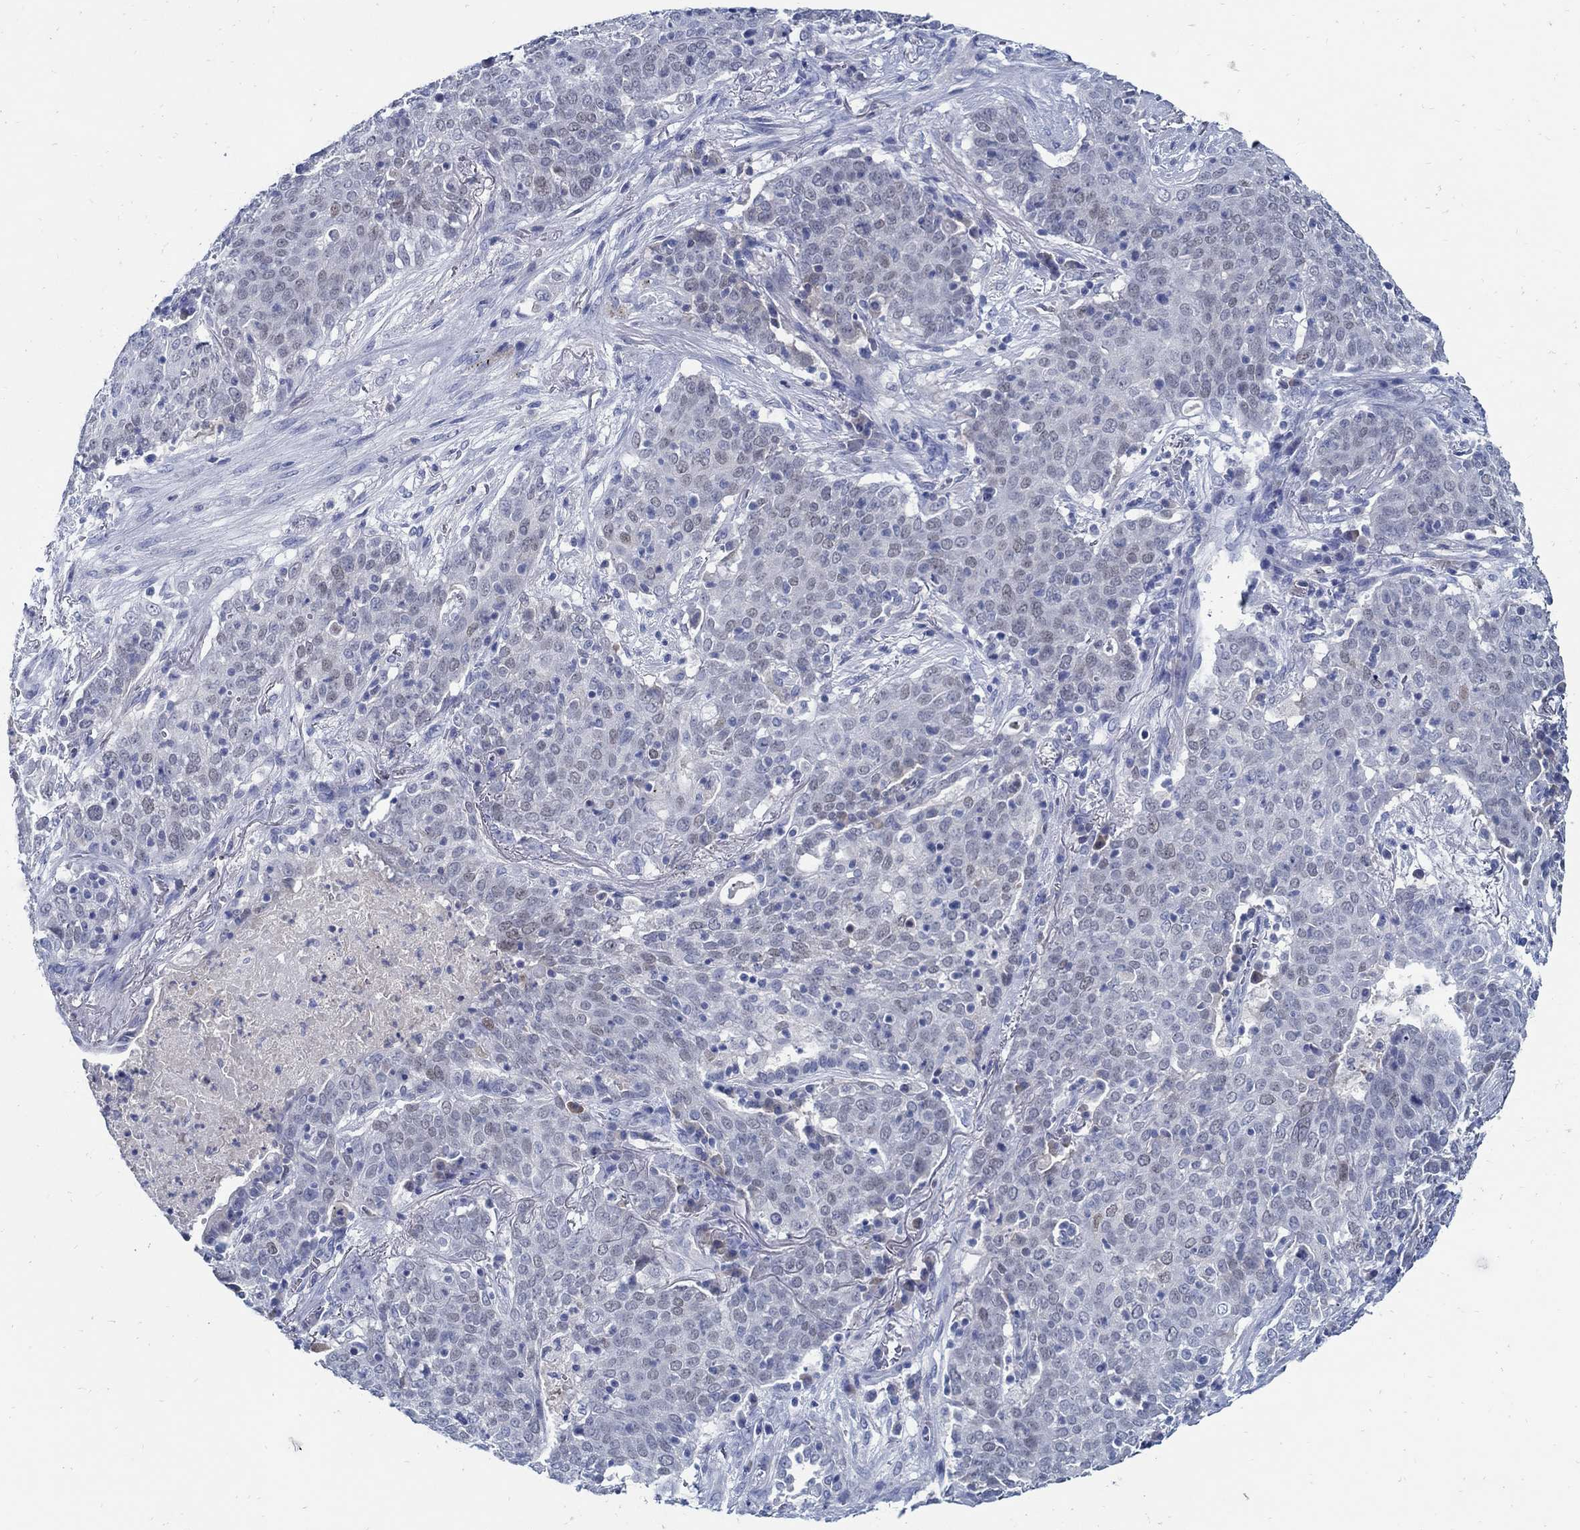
{"staining": {"intensity": "weak", "quantity": "<25%", "location": "nuclear"}, "tissue": "lung cancer", "cell_type": "Tumor cells", "image_type": "cancer", "snomed": [{"axis": "morphology", "description": "Squamous cell carcinoma, NOS"}, {"axis": "topography", "description": "Lung"}], "caption": "Photomicrograph shows no protein staining in tumor cells of lung cancer (squamous cell carcinoma) tissue.", "gene": "PAX9", "patient": {"sex": "male", "age": 82}}